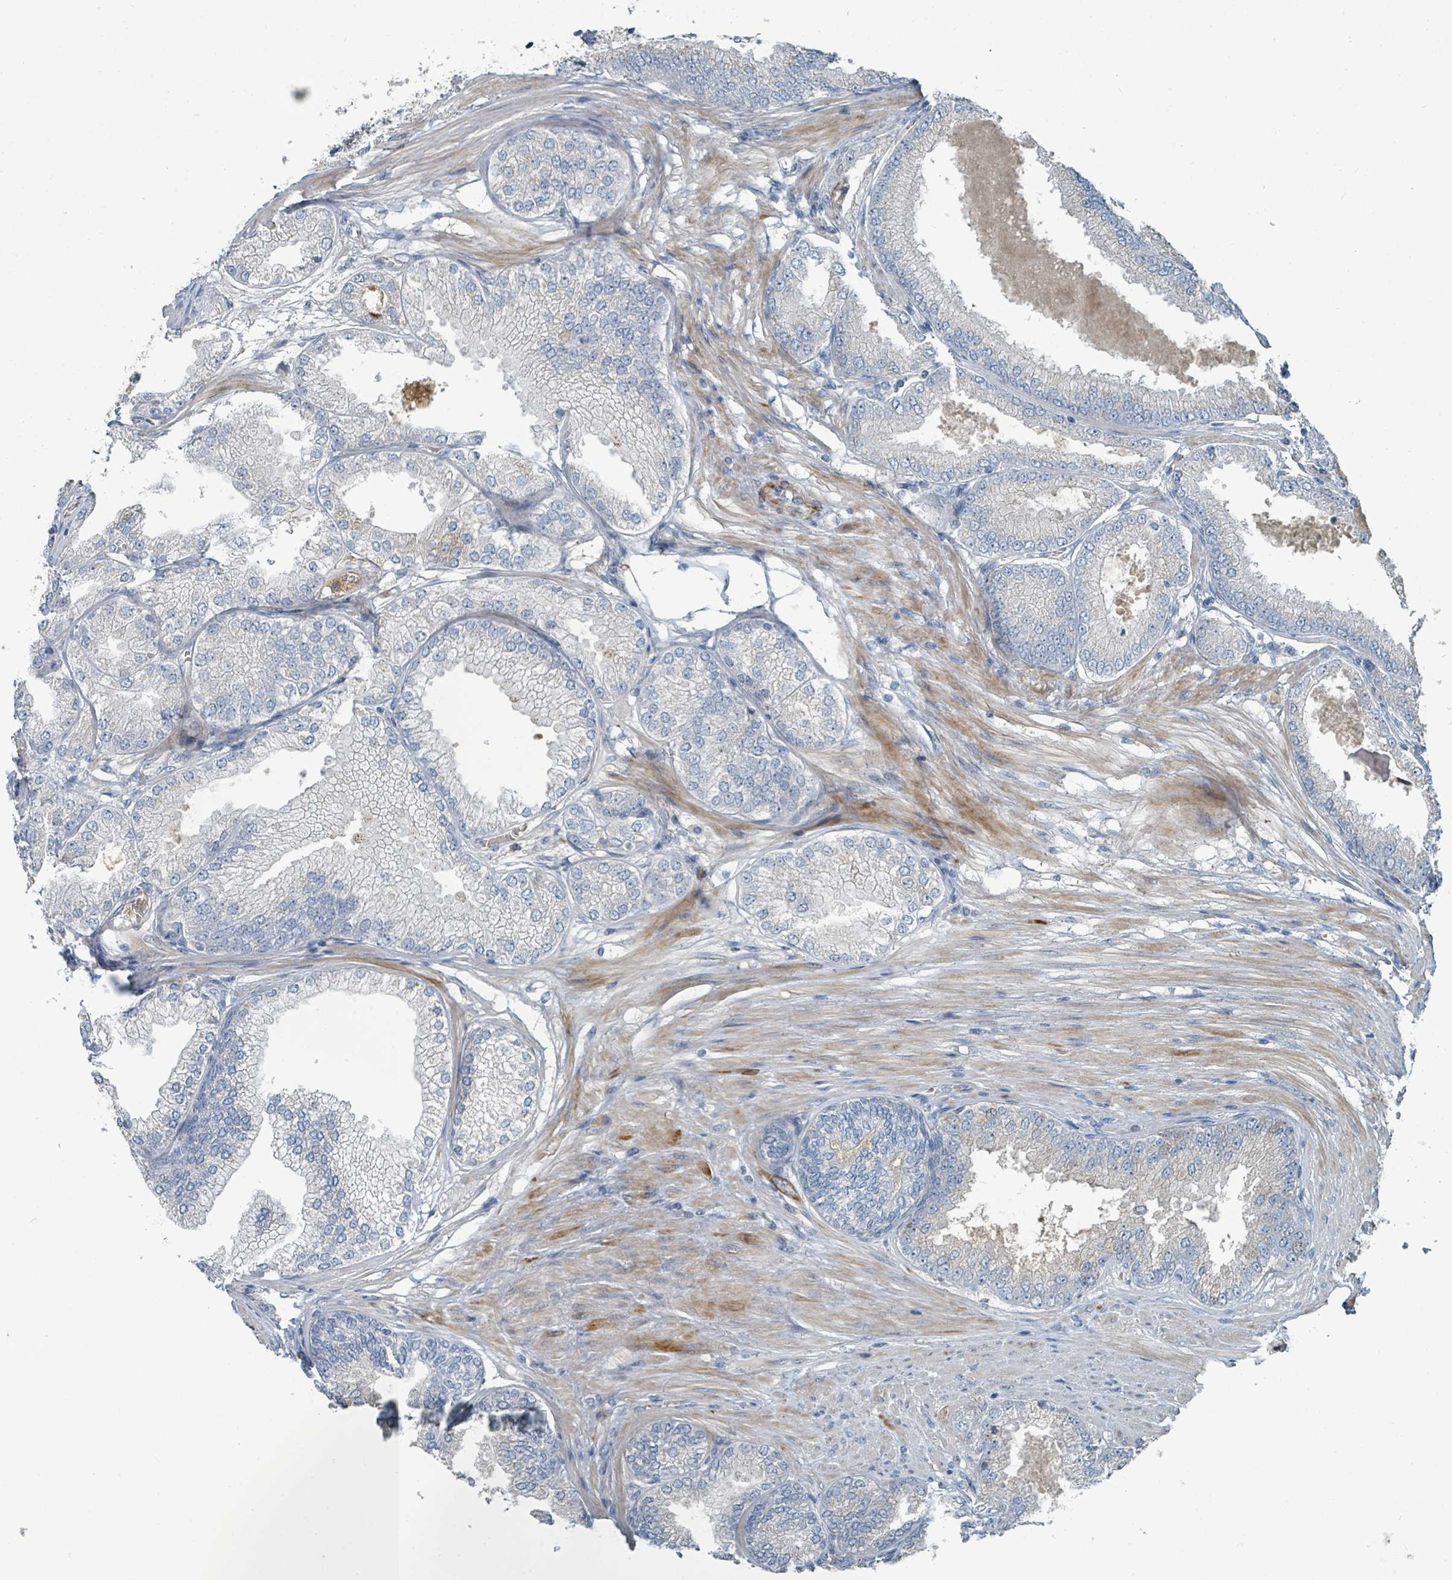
{"staining": {"intensity": "negative", "quantity": "none", "location": "none"}, "tissue": "prostate cancer", "cell_type": "Tumor cells", "image_type": "cancer", "snomed": [{"axis": "morphology", "description": "Adenocarcinoma, High grade"}, {"axis": "topography", "description": "Prostate"}], "caption": "Immunohistochemistry (IHC) image of neoplastic tissue: human adenocarcinoma (high-grade) (prostate) stained with DAB (3,3'-diaminobenzidine) shows no significant protein expression in tumor cells.", "gene": "SLC44A5", "patient": {"sex": "male", "age": 71}}